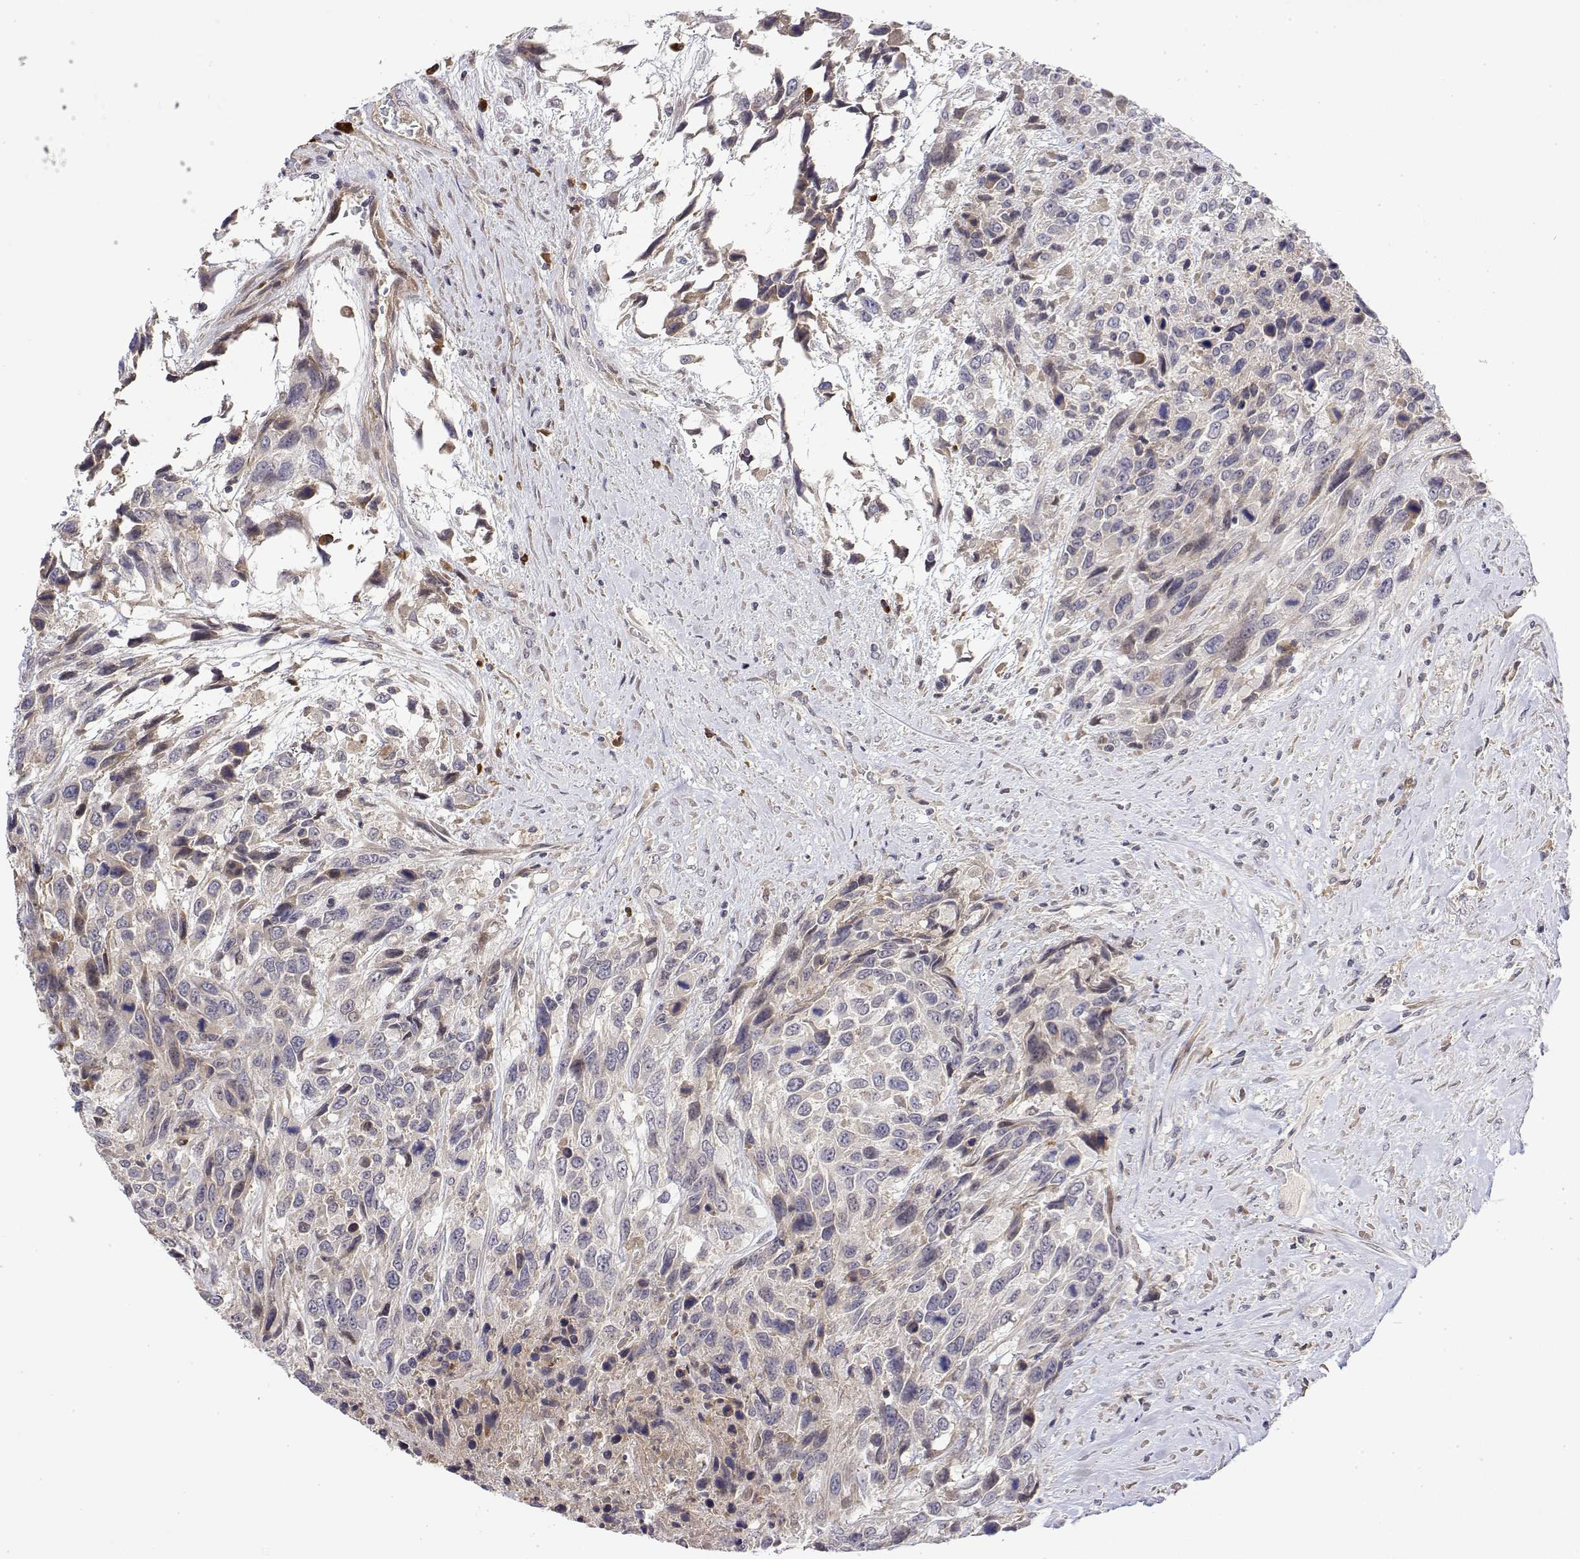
{"staining": {"intensity": "weak", "quantity": "<25%", "location": "cytoplasmic/membranous"}, "tissue": "urothelial cancer", "cell_type": "Tumor cells", "image_type": "cancer", "snomed": [{"axis": "morphology", "description": "Urothelial carcinoma, High grade"}, {"axis": "topography", "description": "Urinary bladder"}], "caption": "IHC of human urothelial cancer demonstrates no expression in tumor cells. Brightfield microscopy of IHC stained with DAB (3,3'-diaminobenzidine) (brown) and hematoxylin (blue), captured at high magnification.", "gene": "IGFBP4", "patient": {"sex": "female", "age": 70}}